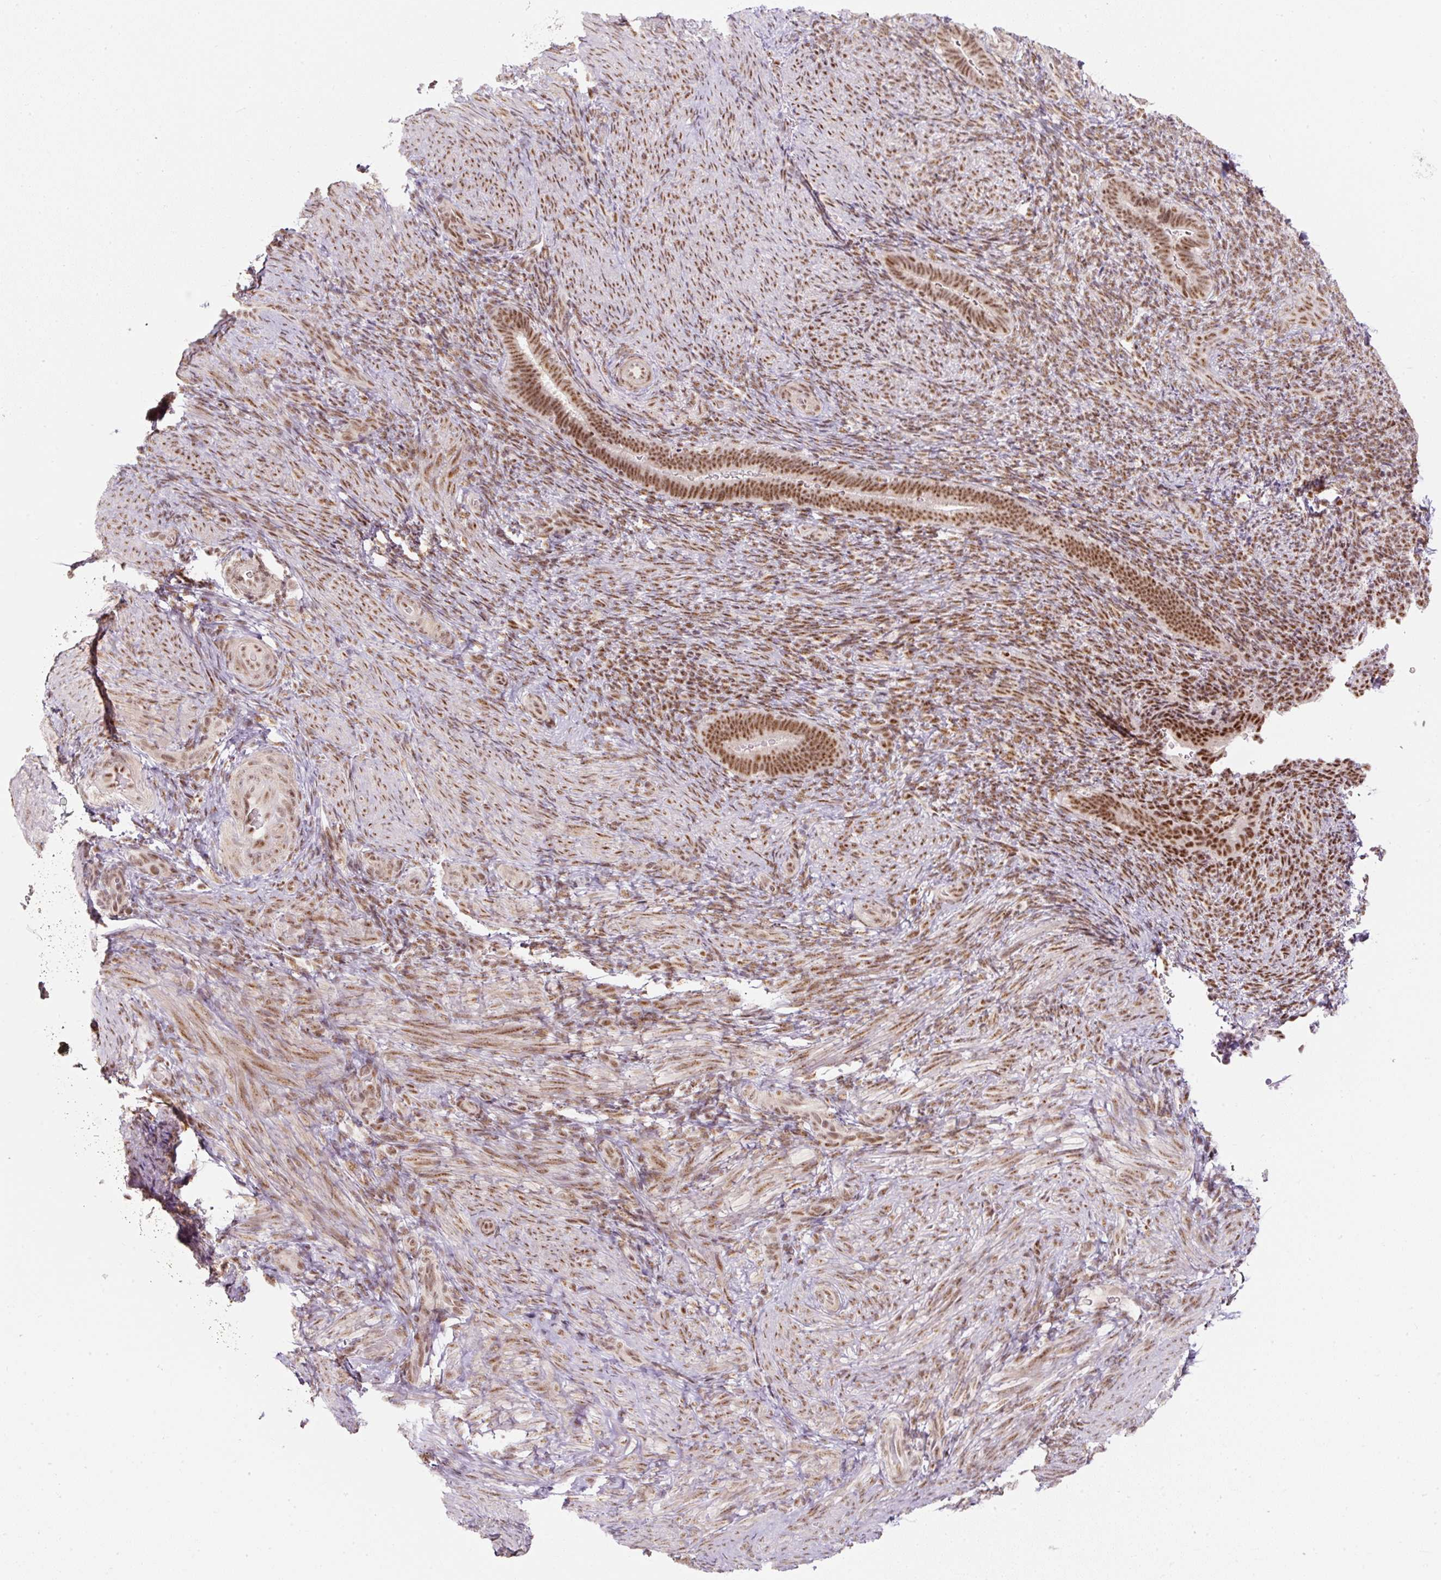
{"staining": {"intensity": "moderate", "quantity": "<25%", "location": "nuclear"}, "tissue": "endometrium", "cell_type": "Cells in endometrial stroma", "image_type": "normal", "snomed": [{"axis": "morphology", "description": "Normal tissue, NOS"}, {"axis": "topography", "description": "Endometrium"}], "caption": "A high-resolution photomicrograph shows immunohistochemistry (IHC) staining of benign endometrium, which exhibits moderate nuclear staining in approximately <25% of cells in endometrial stroma.", "gene": "U2AF2", "patient": {"sex": "female", "age": 34}}